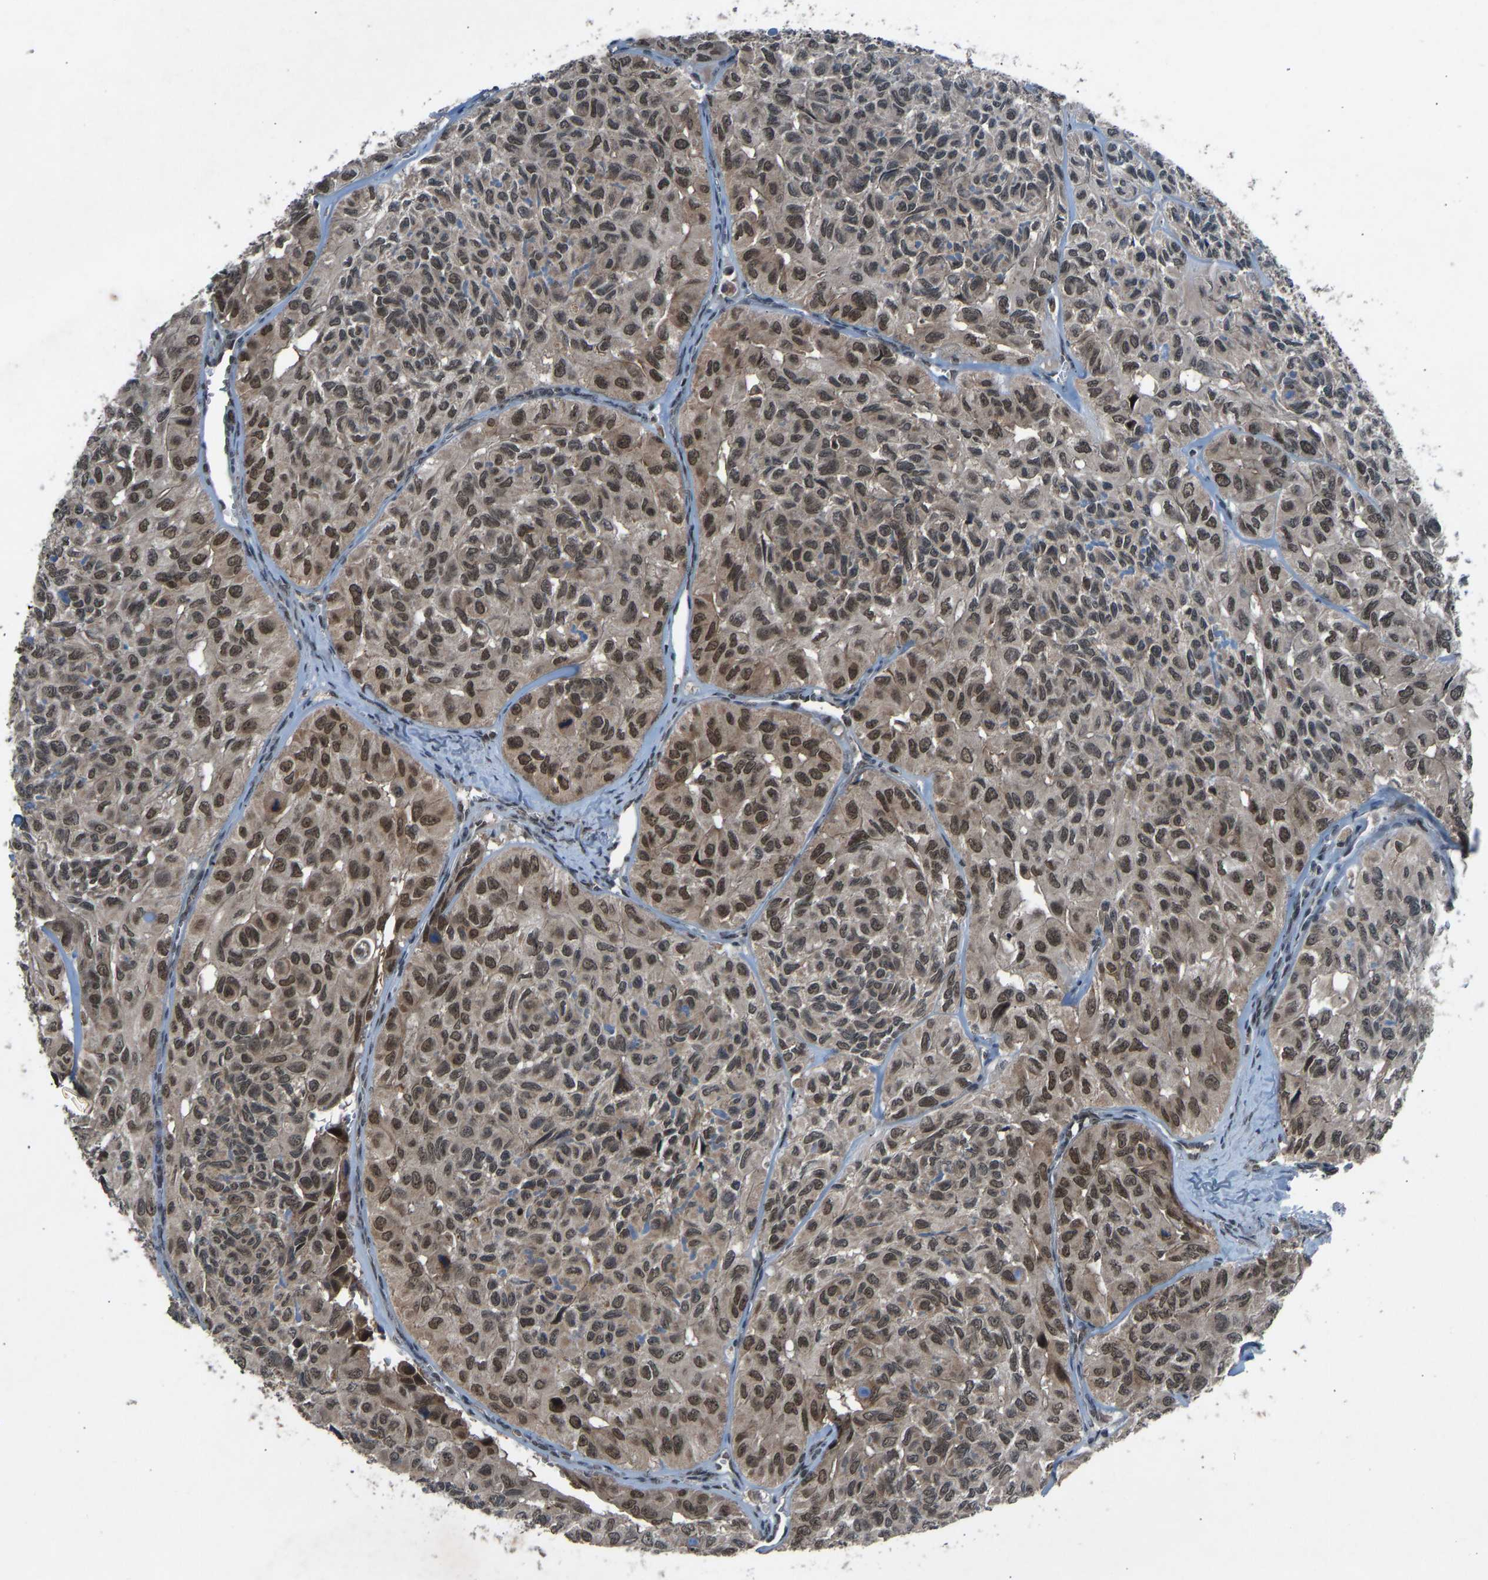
{"staining": {"intensity": "moderate", "quantity": ">75%", "location": "cytoplasmic/membranous,nuclear"}, "tissue": "head and neck cancer", "cell_type": "Tumor cells", "image_type": "cancer", "snomed": [{"axis": "morphology", "description": "Adenocarcinoma, NOS"}, {"axis": "topography", "description": "Salivary gland, NOS"}, {"axis": "topography", "description": "Head-Neck"}], "caption": "The immunohistochemical stain shows moderate cytoplasmic/membranous and nuclear staining in tumor cells of adenocarcinoma (head and neck) tissue.", "gene": "SLC43A1", "patient": {"sex": "female", "age": 76}}